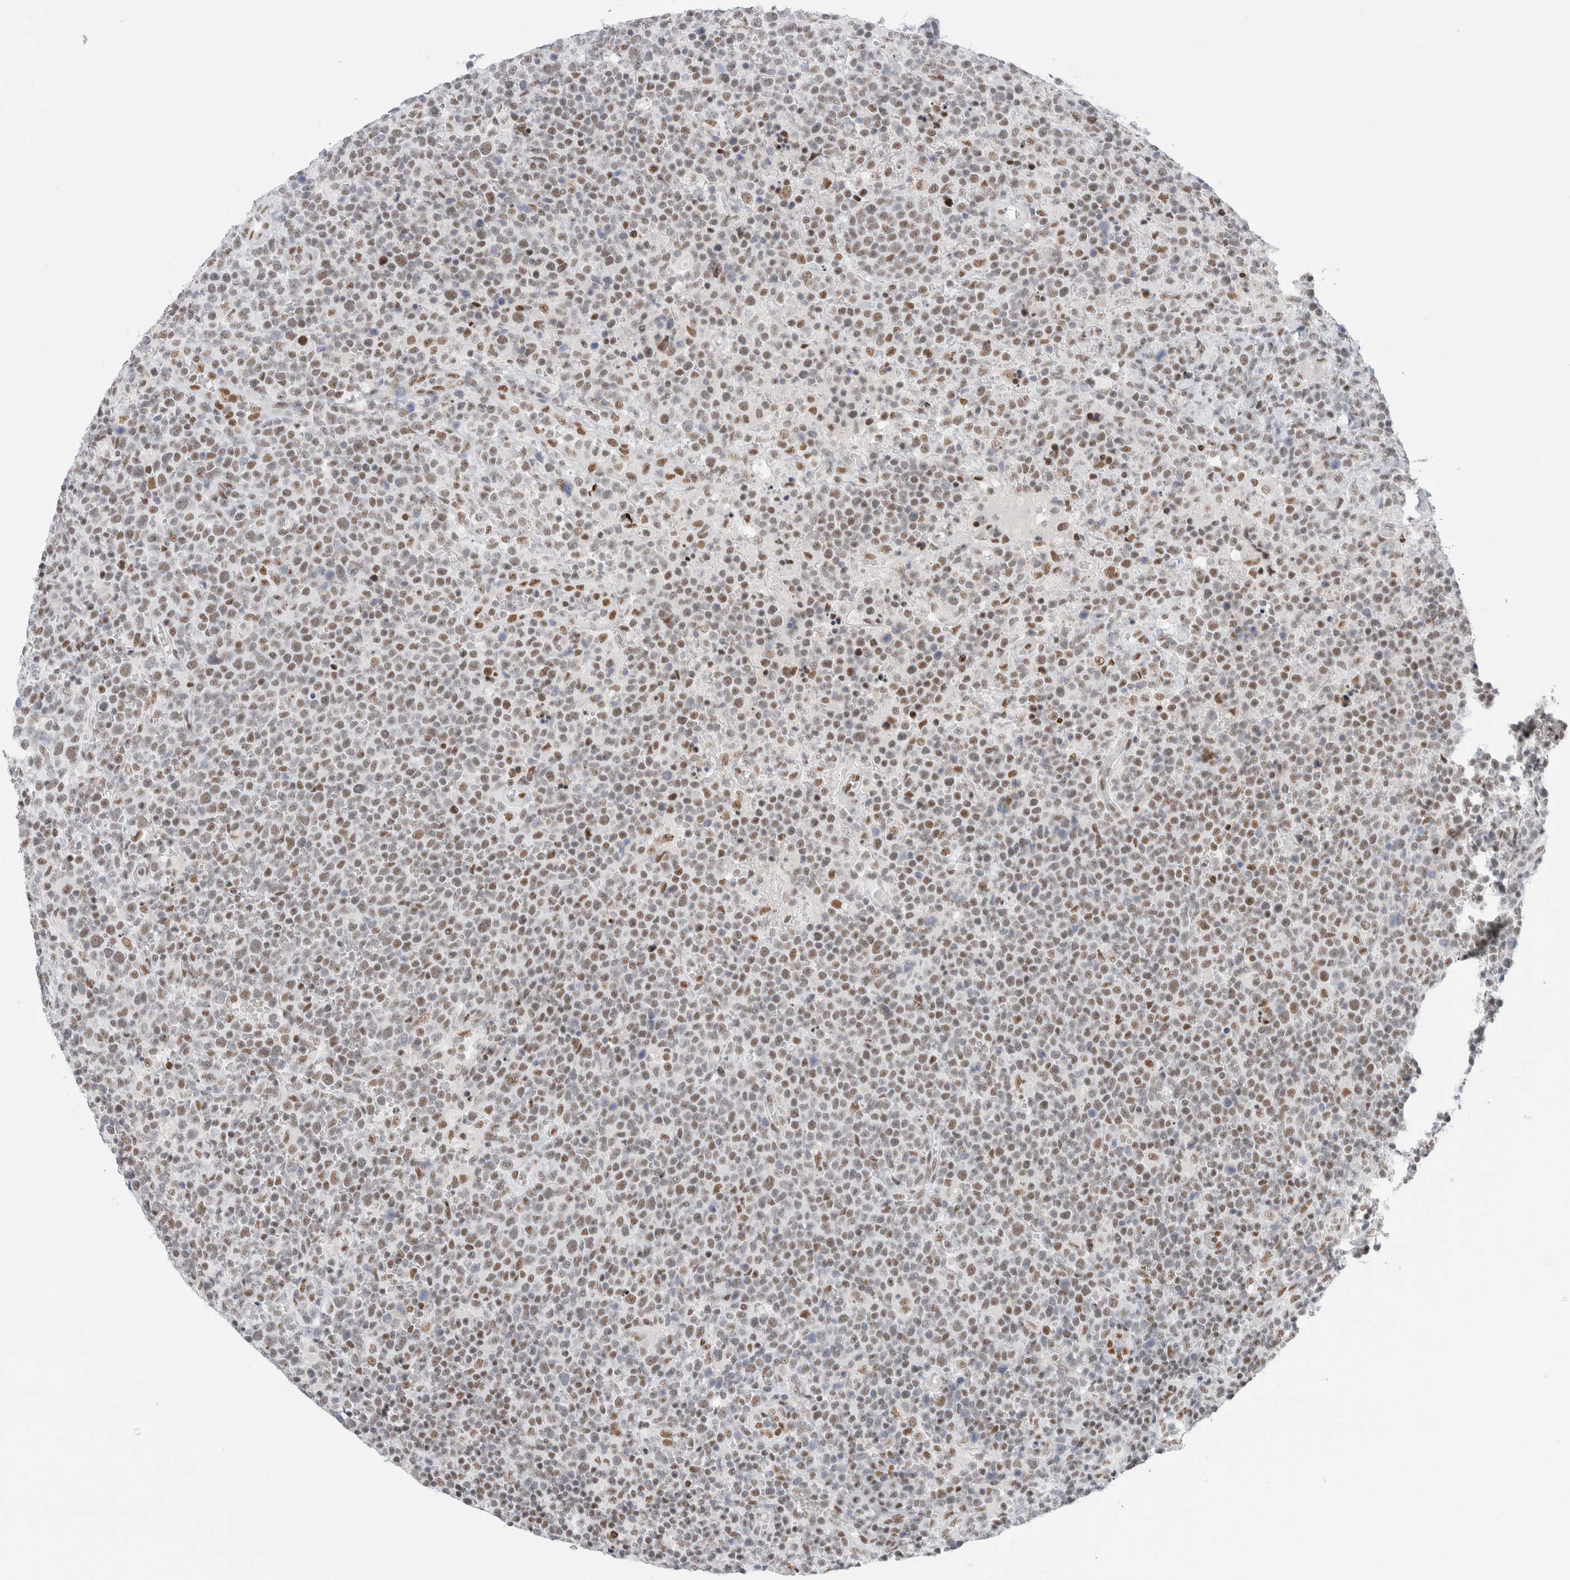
{"staining": {"intensity": "moderate", "quantity": ">75%", "location": "nuclear"}, "tissue": "lymphoma", "cell_type": "Tumor cells", "image_type": "cancer", "snomed": [{"axis": "morphology", "description": "Malignant lymphoma, non-Hodgkin's type, High grade"}, {"axis": "topography", "description": "Lymph node"}], "caption": "Malignant lymphoma, non-Hodgkin's type (high-grade) stained for a protein exhibits moderate nuclear positivity in tumor cells. (brown staining indicates protein expression, while blue staining denotes nuclei).", "gene": "COPS7A", "patient": {"sex": "male", "age": 61}}